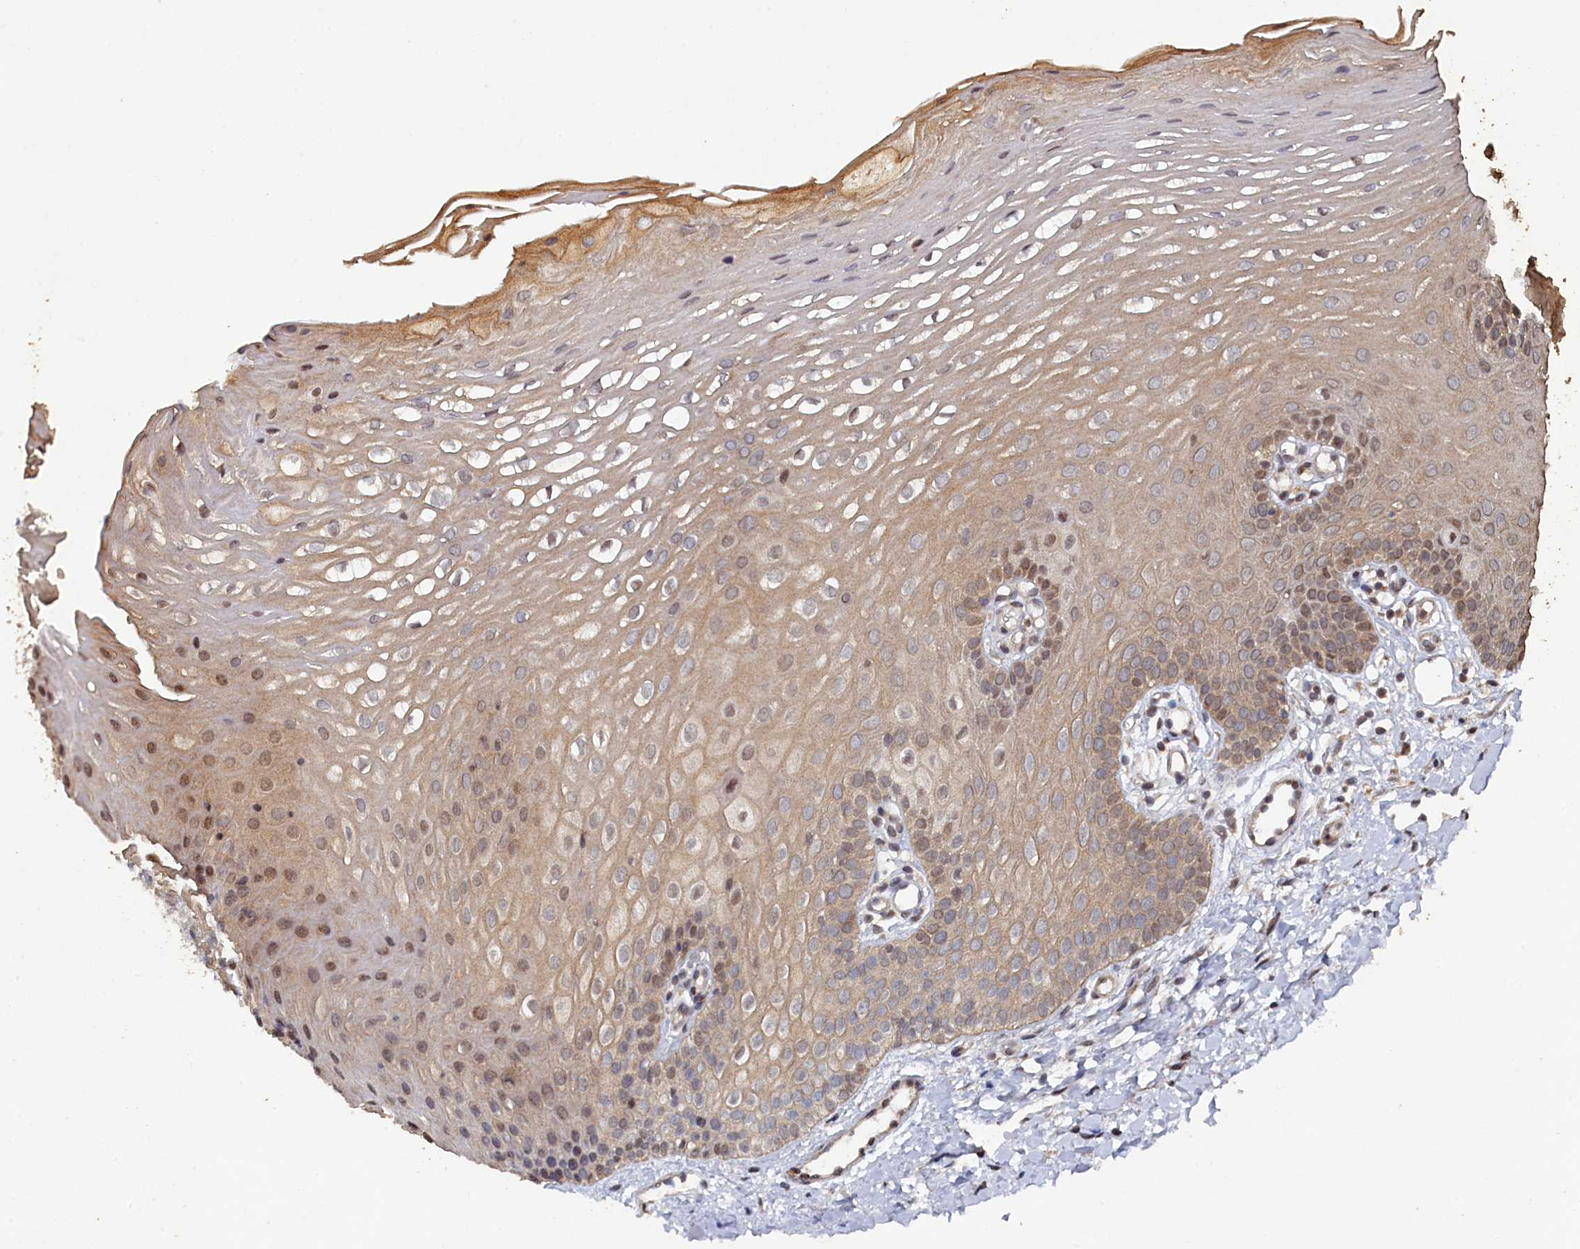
{"staining": {"intensity": "moderate", "quantity": "25%-75%", "location": "cytoplasmic/membranous,nuclear"}, "tissue": "oral mucosa", "cell_type": "Squamous epithelial cells", "image_type": "normal", "snomed": [{"axis": "morphology", "description": "Normal tissue, NOS"}, {"axis": "topography", "description": "Oral tissue"}], "caption": "A photomicrograph of oral mucosa stained for a protein reveals moderate cytoplasmic/membranous,nuclear brown staining in squamous epithelial cells. The staining is performed using DAB brown chromogen to label protein expression. The nuclei are counter-stained blue using hematoxylin.", "gene": "PIGN", "patient": {"sex": "female", "age": 39}}